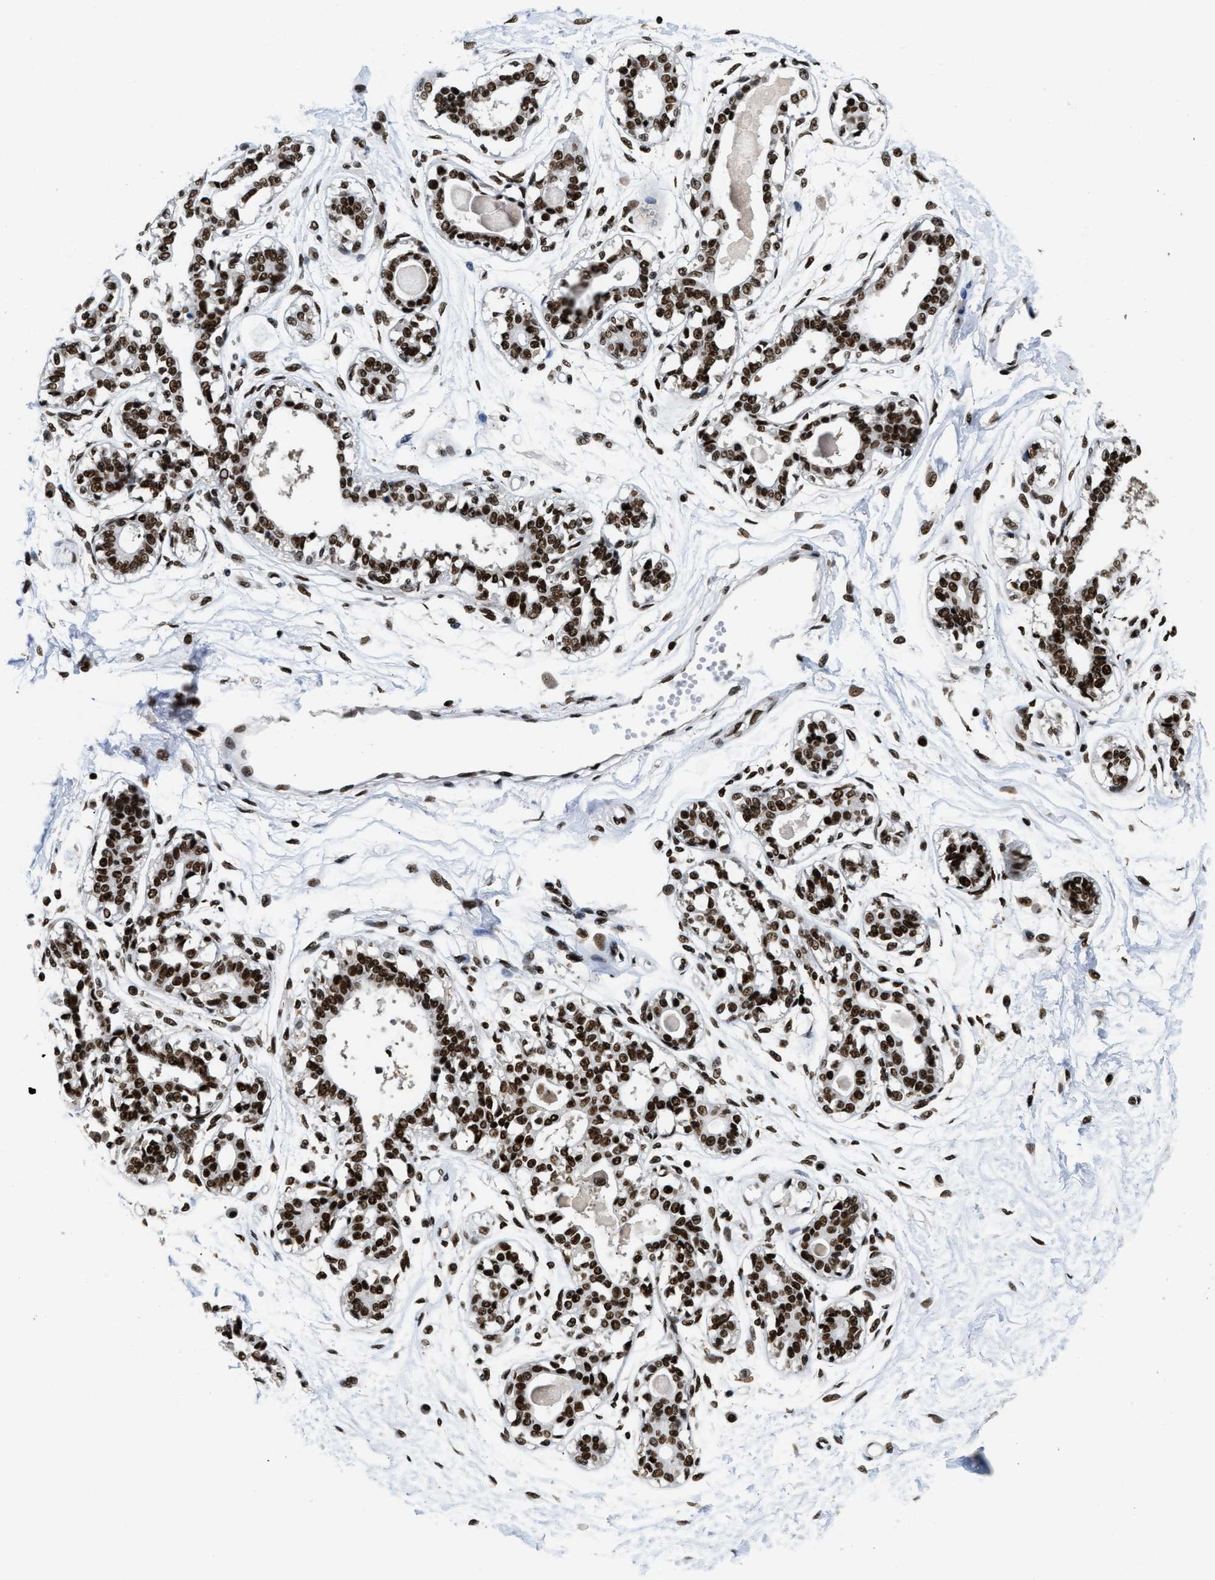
{"staining": {"intensity": "strong", "quantity": ">75%", "location": "nuclear"}, "tissue": "breast", "cell_type": "Adipocytes", "image_type": "normal", "snomed": [{"axis": "morphology", "description": "Normal tissue, NOS"}, {"axis": "topography", "description": "Breast"}], "caption": "A brown stain shows strong nuclear staining of a protein in adipocytes of benign human breast. The protein is shown in brown color, while the nuclei are stained blue.", "gene": "RAD21", "patient": {"sex": "female", "age": 45}}